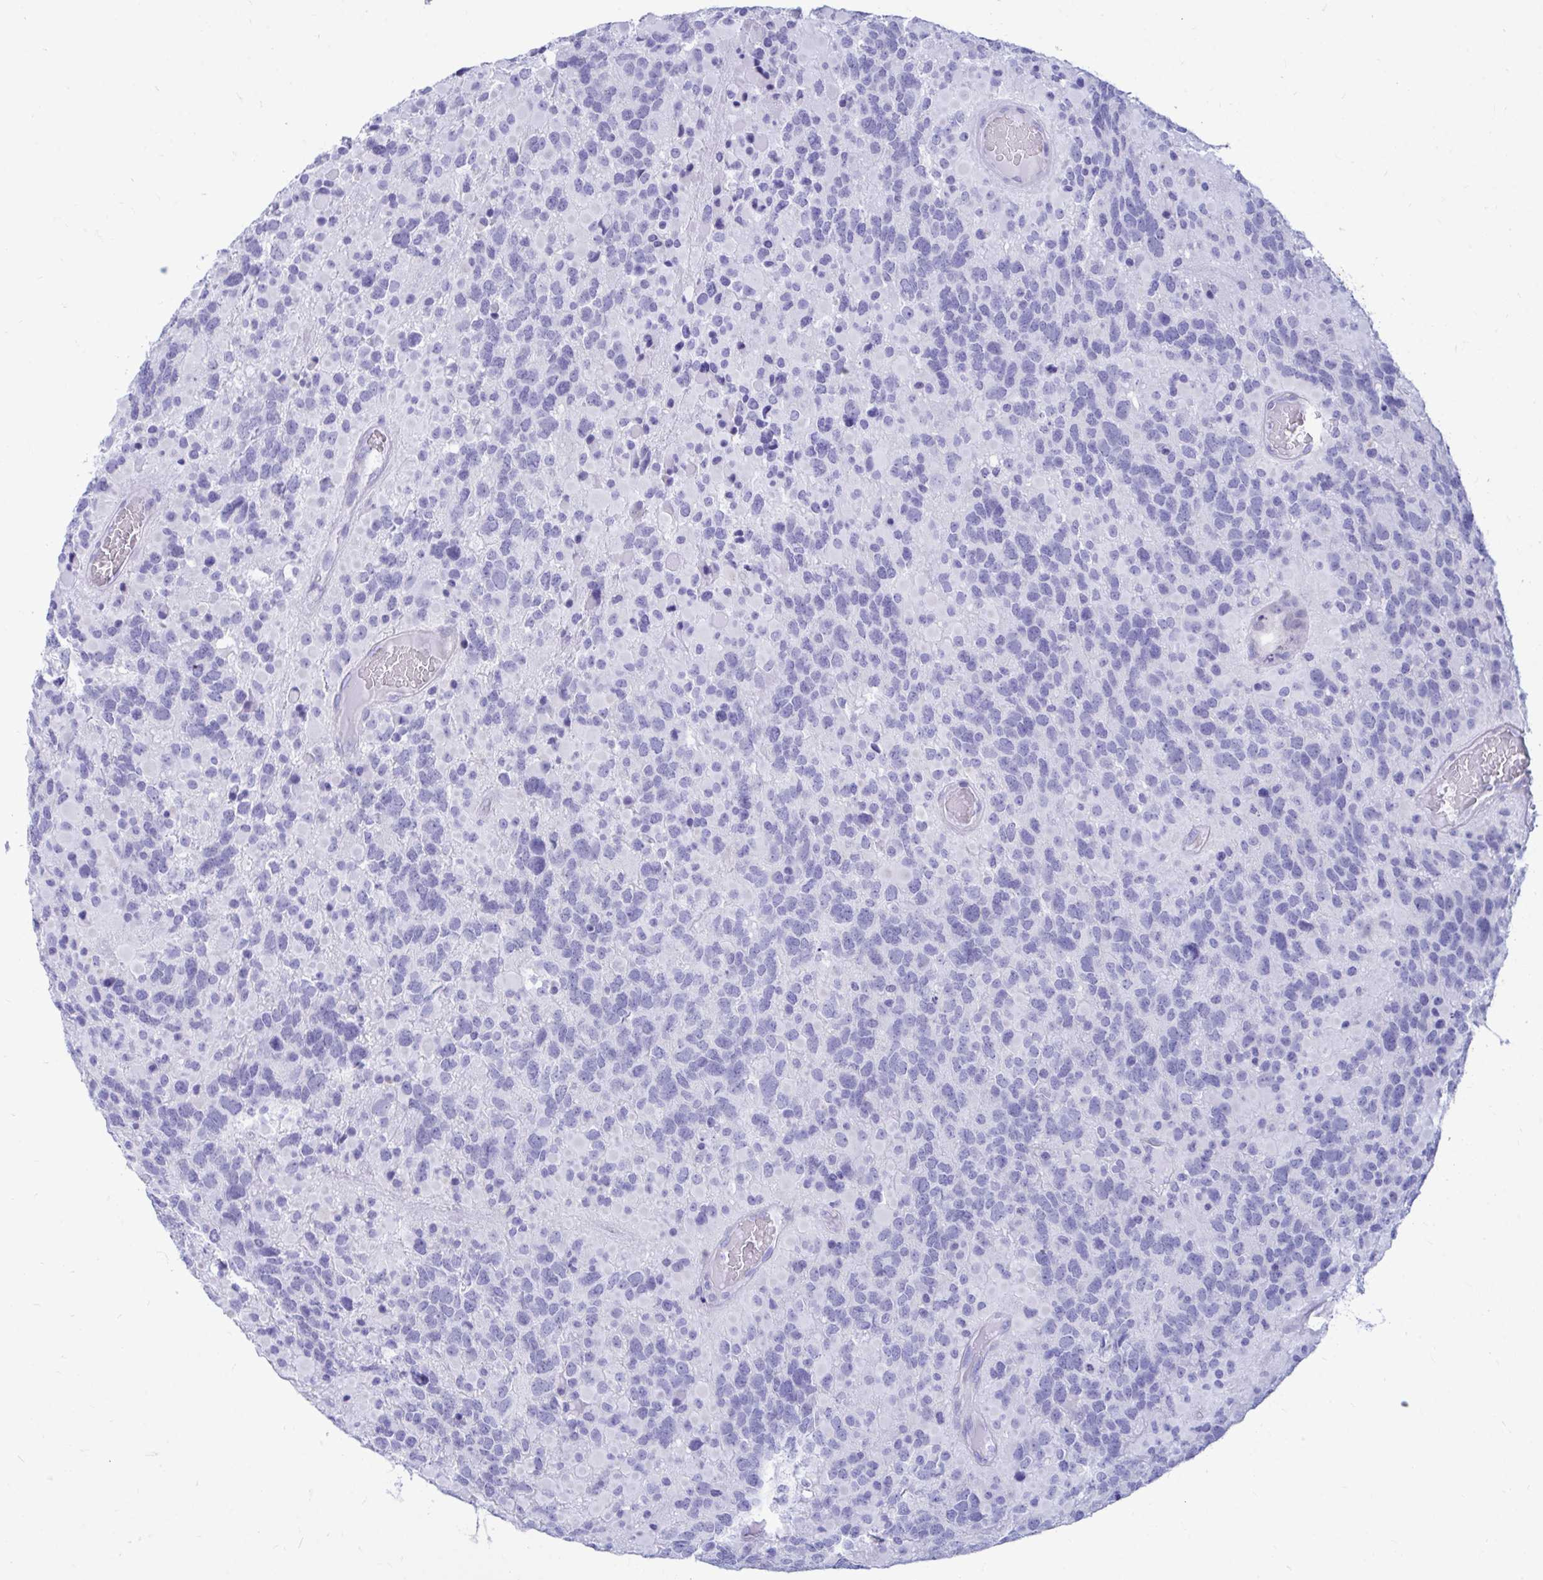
{"staining": {"intensity": "negative", "quantity": "none", "location": "none"}, "tissue": "glioma", "cell_type": "Tumor cells", "image_type": "cancer", "snomed": [{"axis": "morphology", "description": "Glioma, malignant, High grade"}, {"axis": "topography", "description": "Brain"}], "caption": "High magnification brightfield microscopy of malignant glioma (high-grade) stained with DAB (brown) and counterstained with hematoxylin (blue): tumor cells show no significant staining.", "gene": "SHISA8", "patient": {"sex": "female", "age": 40}}